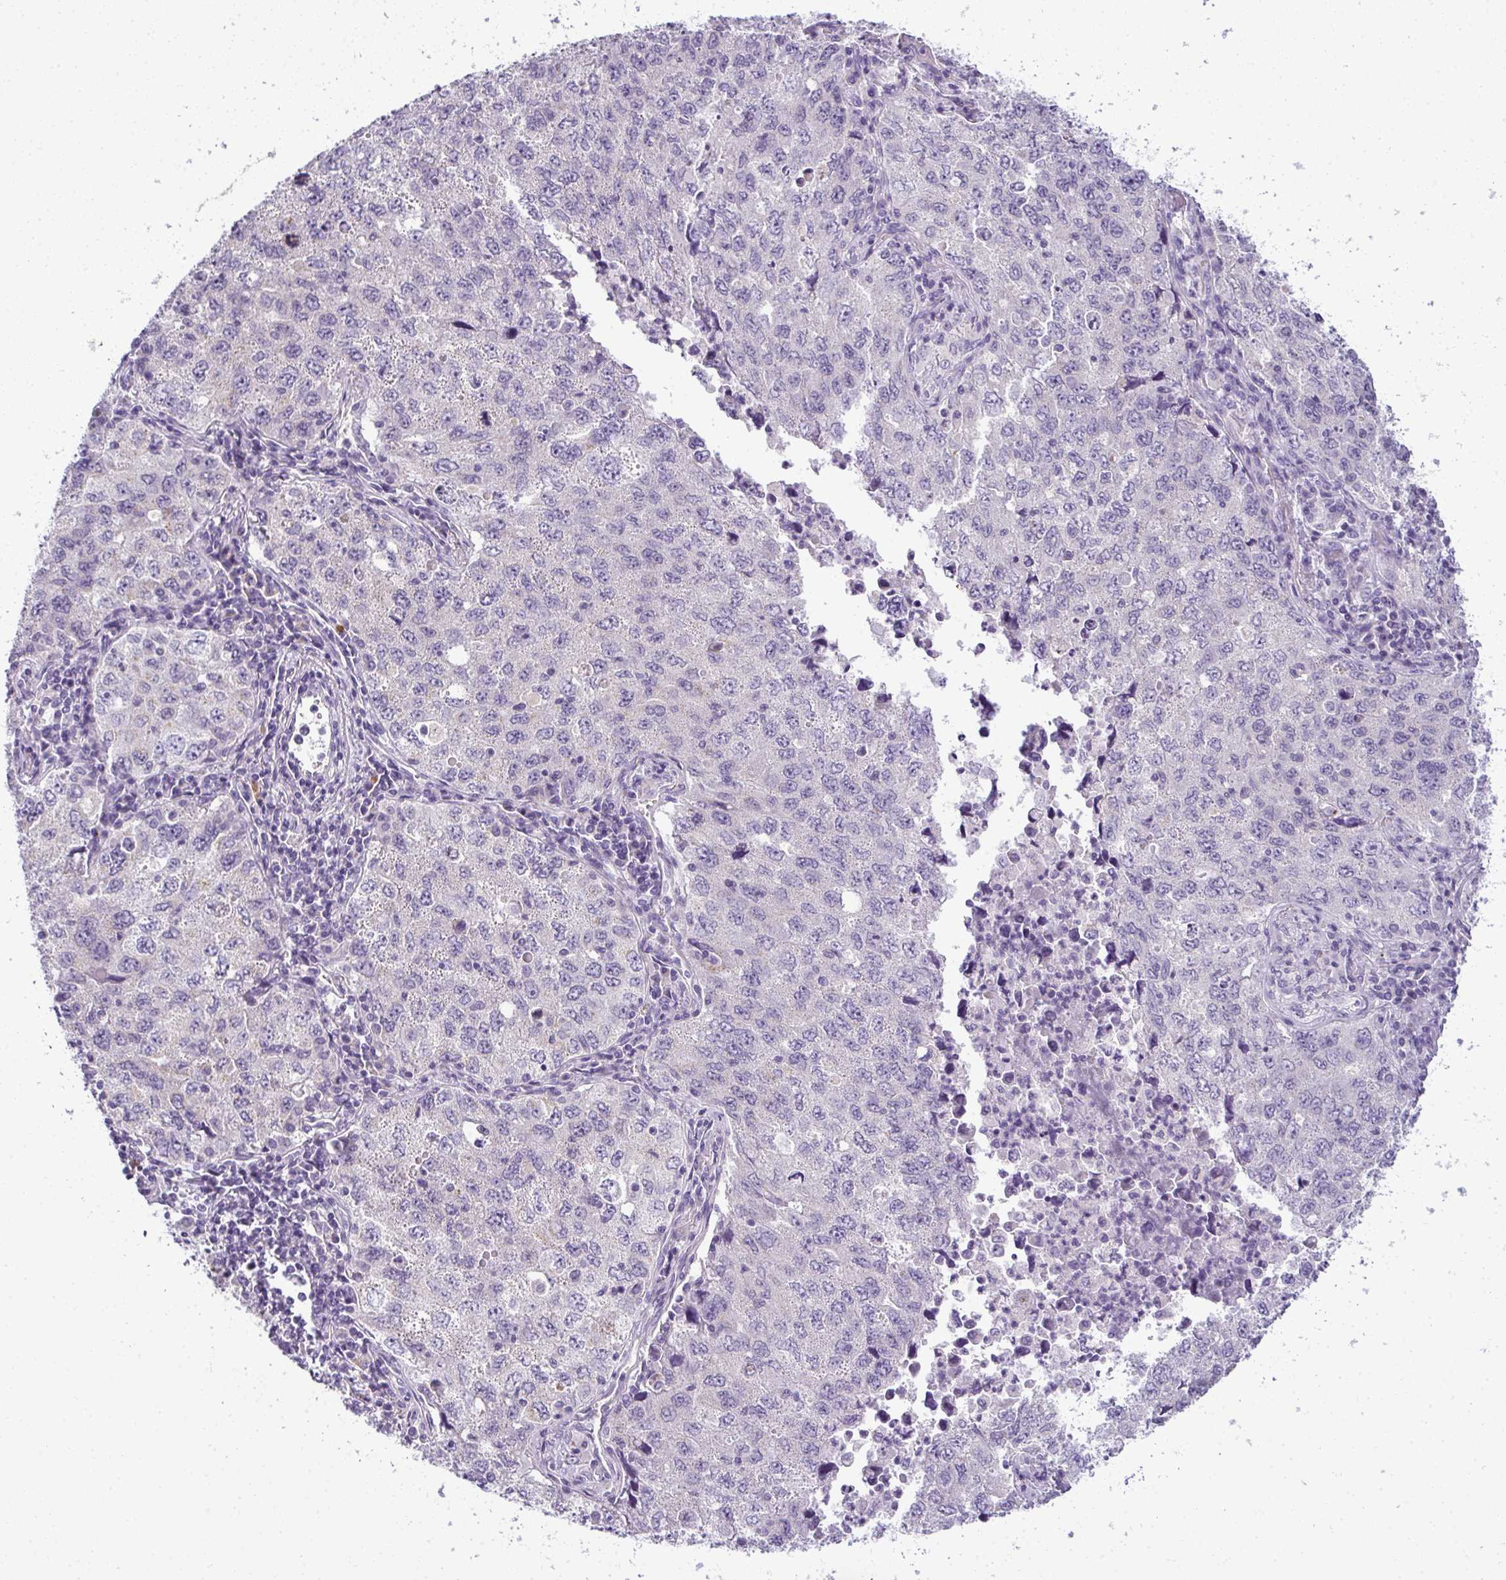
{"staining": {"intensity": "negative", "quantity": "none", "location": "none"}, "tissue": "lung cancer", "cell_type": "Tumor cells", "image_type": "cancer", "snomed": [{"axis": "morphology", "description": "Adenocarcinoma, NOS"}, {"axis": "topography", "description": "Lung"}], "caption": "This is an IHC histopathology image of human adenocarcinoma (lung). There is no staining in tumor cells.", "gene": "CMPK1", "patient": {"sex": "female", "age": 57}}